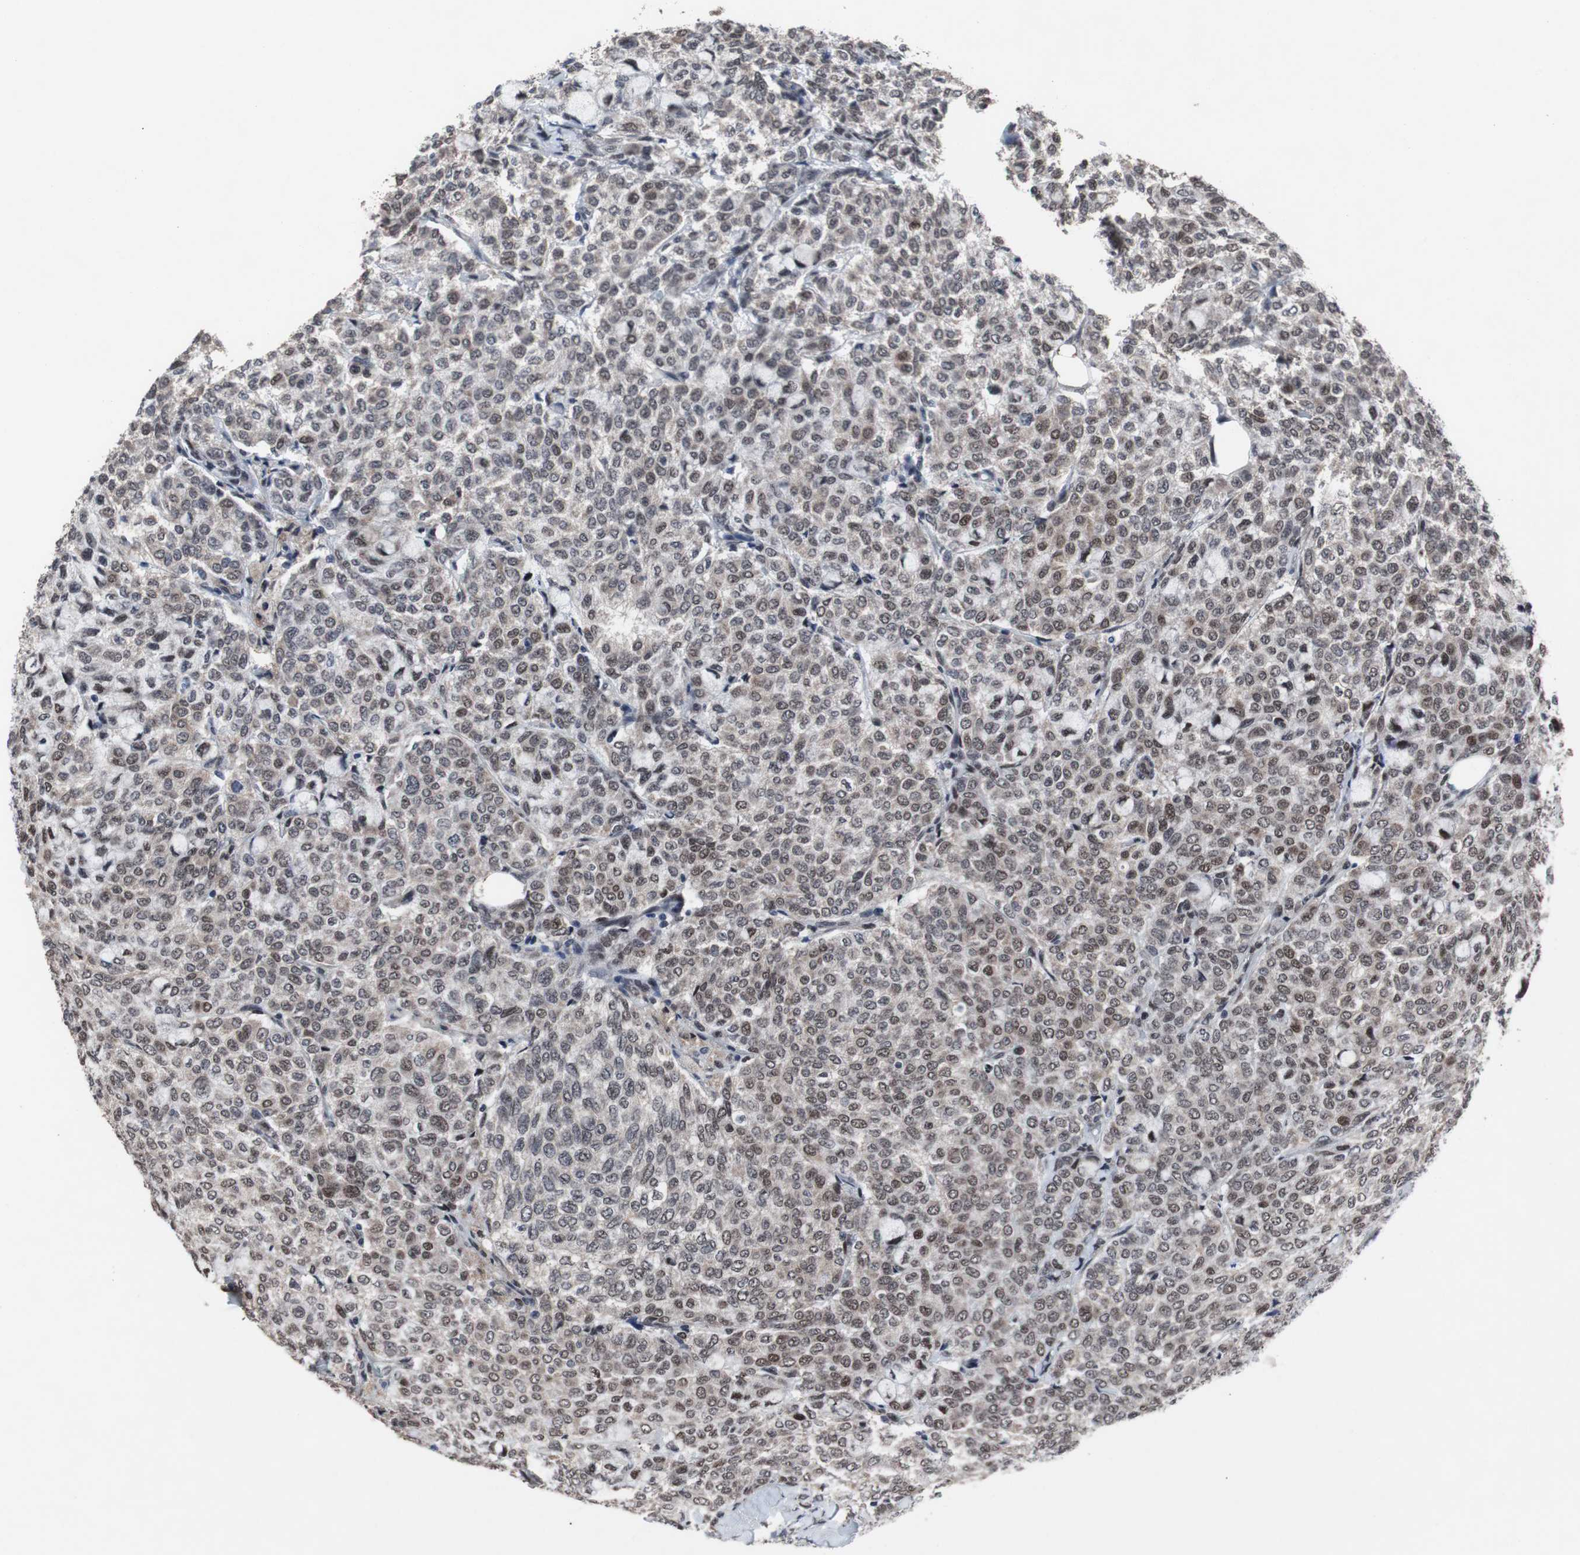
{"staining": {"intensity": "weak", "quantity": ">75%", "location": "nuclear"}, "tissue": "breast cancer", "cell_type": "Tumor cells", "image_type": "cancer", "snomed": [{"axis": "morphology", "description": "Lobular carcinoma"}, {"axis": "topography", "description": "Breast"}], "caption": "Tumor cells demonstrate low levels of weak nuclear expression in approximately >75% of cells in human breast cancer. (Stains: DAB in brown, nuclei in blue, Microscopy: brightfield microscopy at high magnification).", "gene": "GTF2F2", "patient": {"sex": "female", "age": 60}}